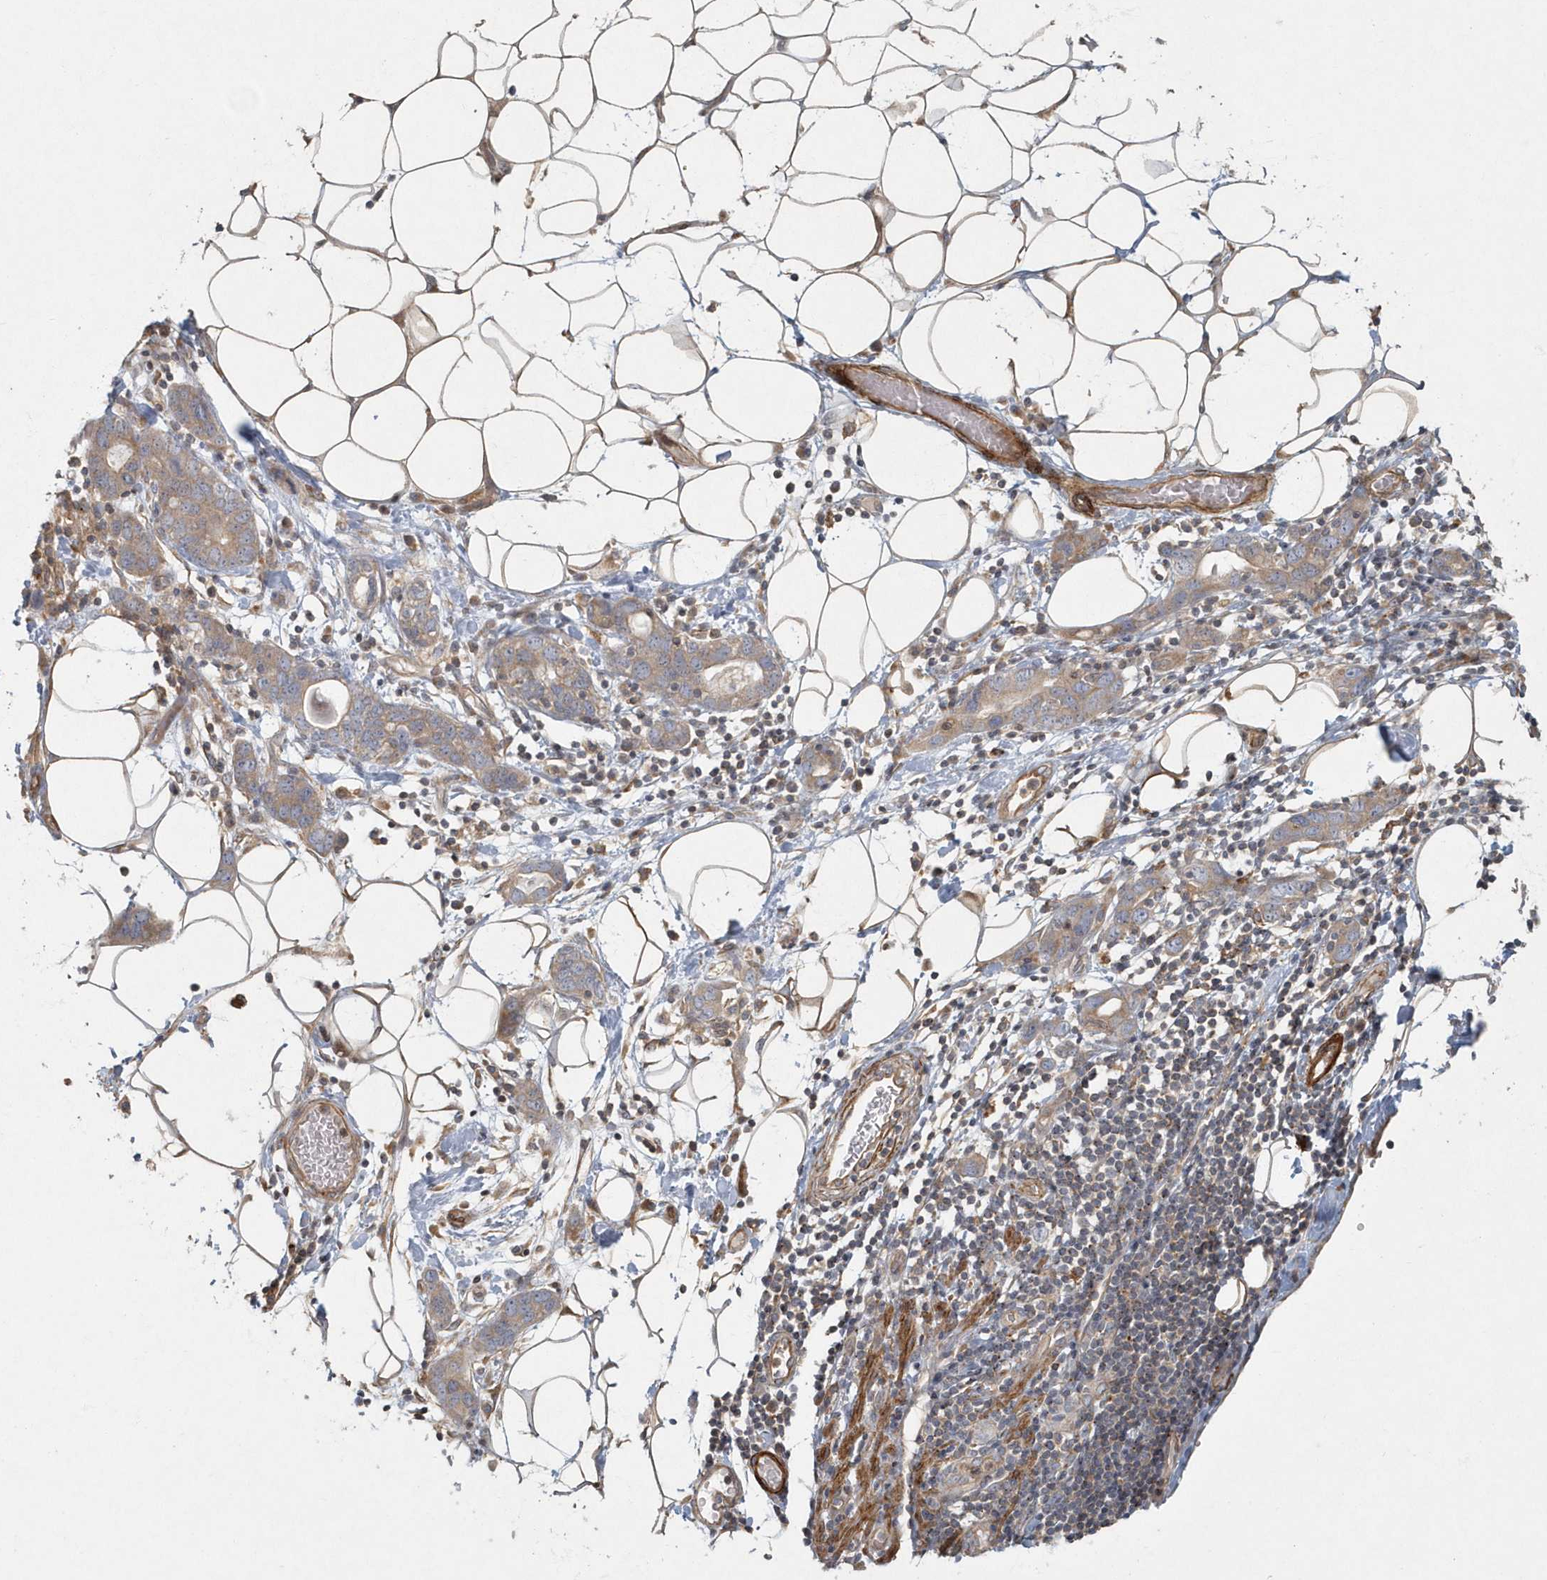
{"staining": {"intensity": "weak", "quantity": ">75%", "location": "cytoplasmic/membranous"}, "tissue": "stomach cancer", "cell_type": "Tumor cells", "image_type": "cancer", "snomed": [{"axis": "morphology", "description": "Adenocarcinoma, NOS"}, {"axis": "topography", "description": "Stomach, lower"}], "caption": "Approximately >75% of tumor cells in human adenocarcinoma (stomach) exhibit weak cytoplasmic/membranous protein positivity as visualized by brown immunohistochemical staining.", "gene": "ARHGEF38", "patient": {"sex": "female", "age": 93}}